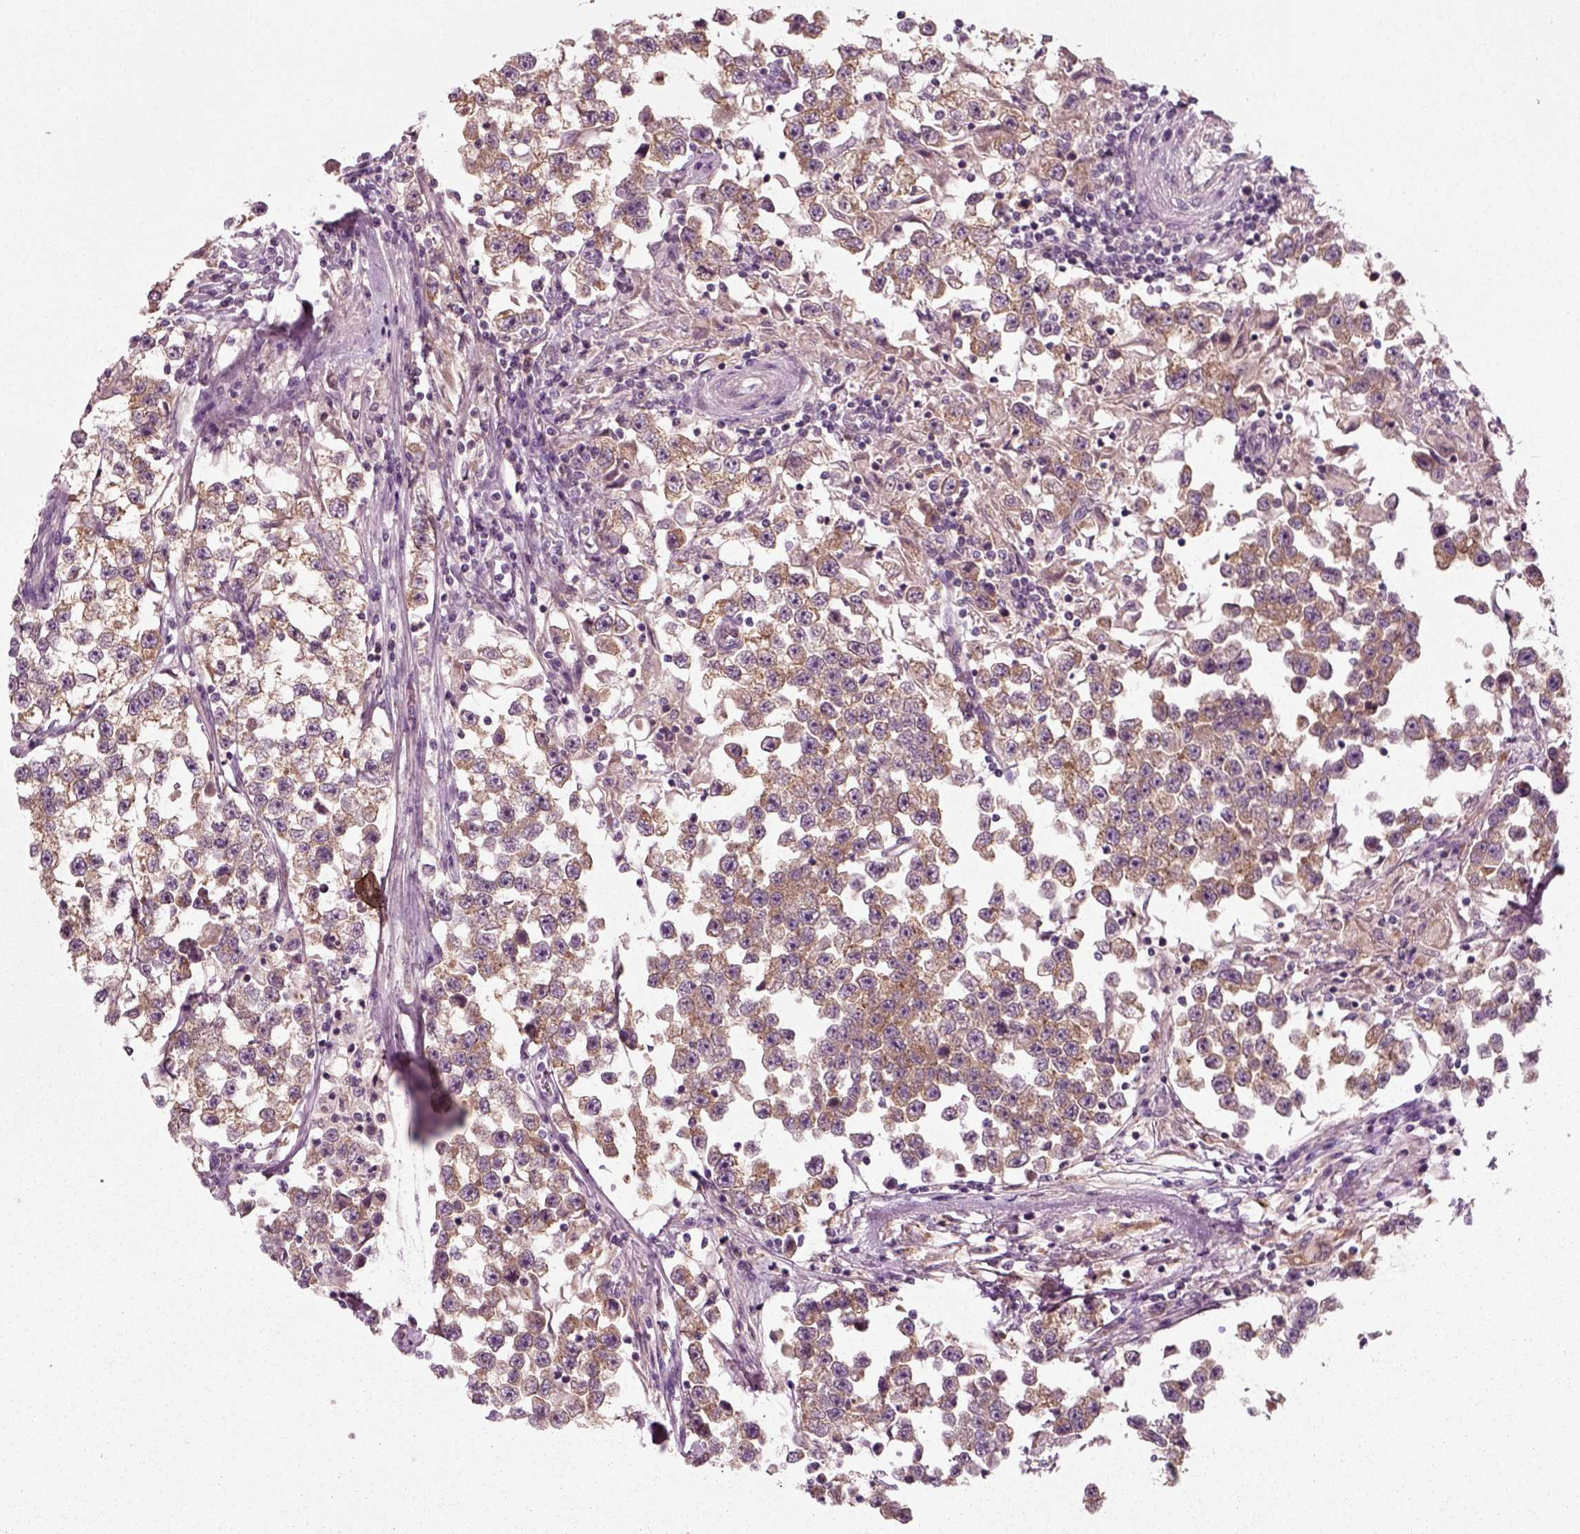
{"staining": {"intensity": "moderate", "quantity": ">75%", "location": "cytoplasmic/membranous"}, "tissue": "testis cancer", "cell_type": "Tumor cells", "image_type": "cancer", "snomed": [{"axis": "morphology", "description": "Seminoma, NOS"}, {"axis": "topography", "description": "Testis"}], "caption": "The micrograph demonstrates a brown stain indicating the presence of a protein in the cytoplasmic/membranous of tumor cells in testis cancer.", "gene": "RND2", "patient": {"sex": "male", "age": 46}}